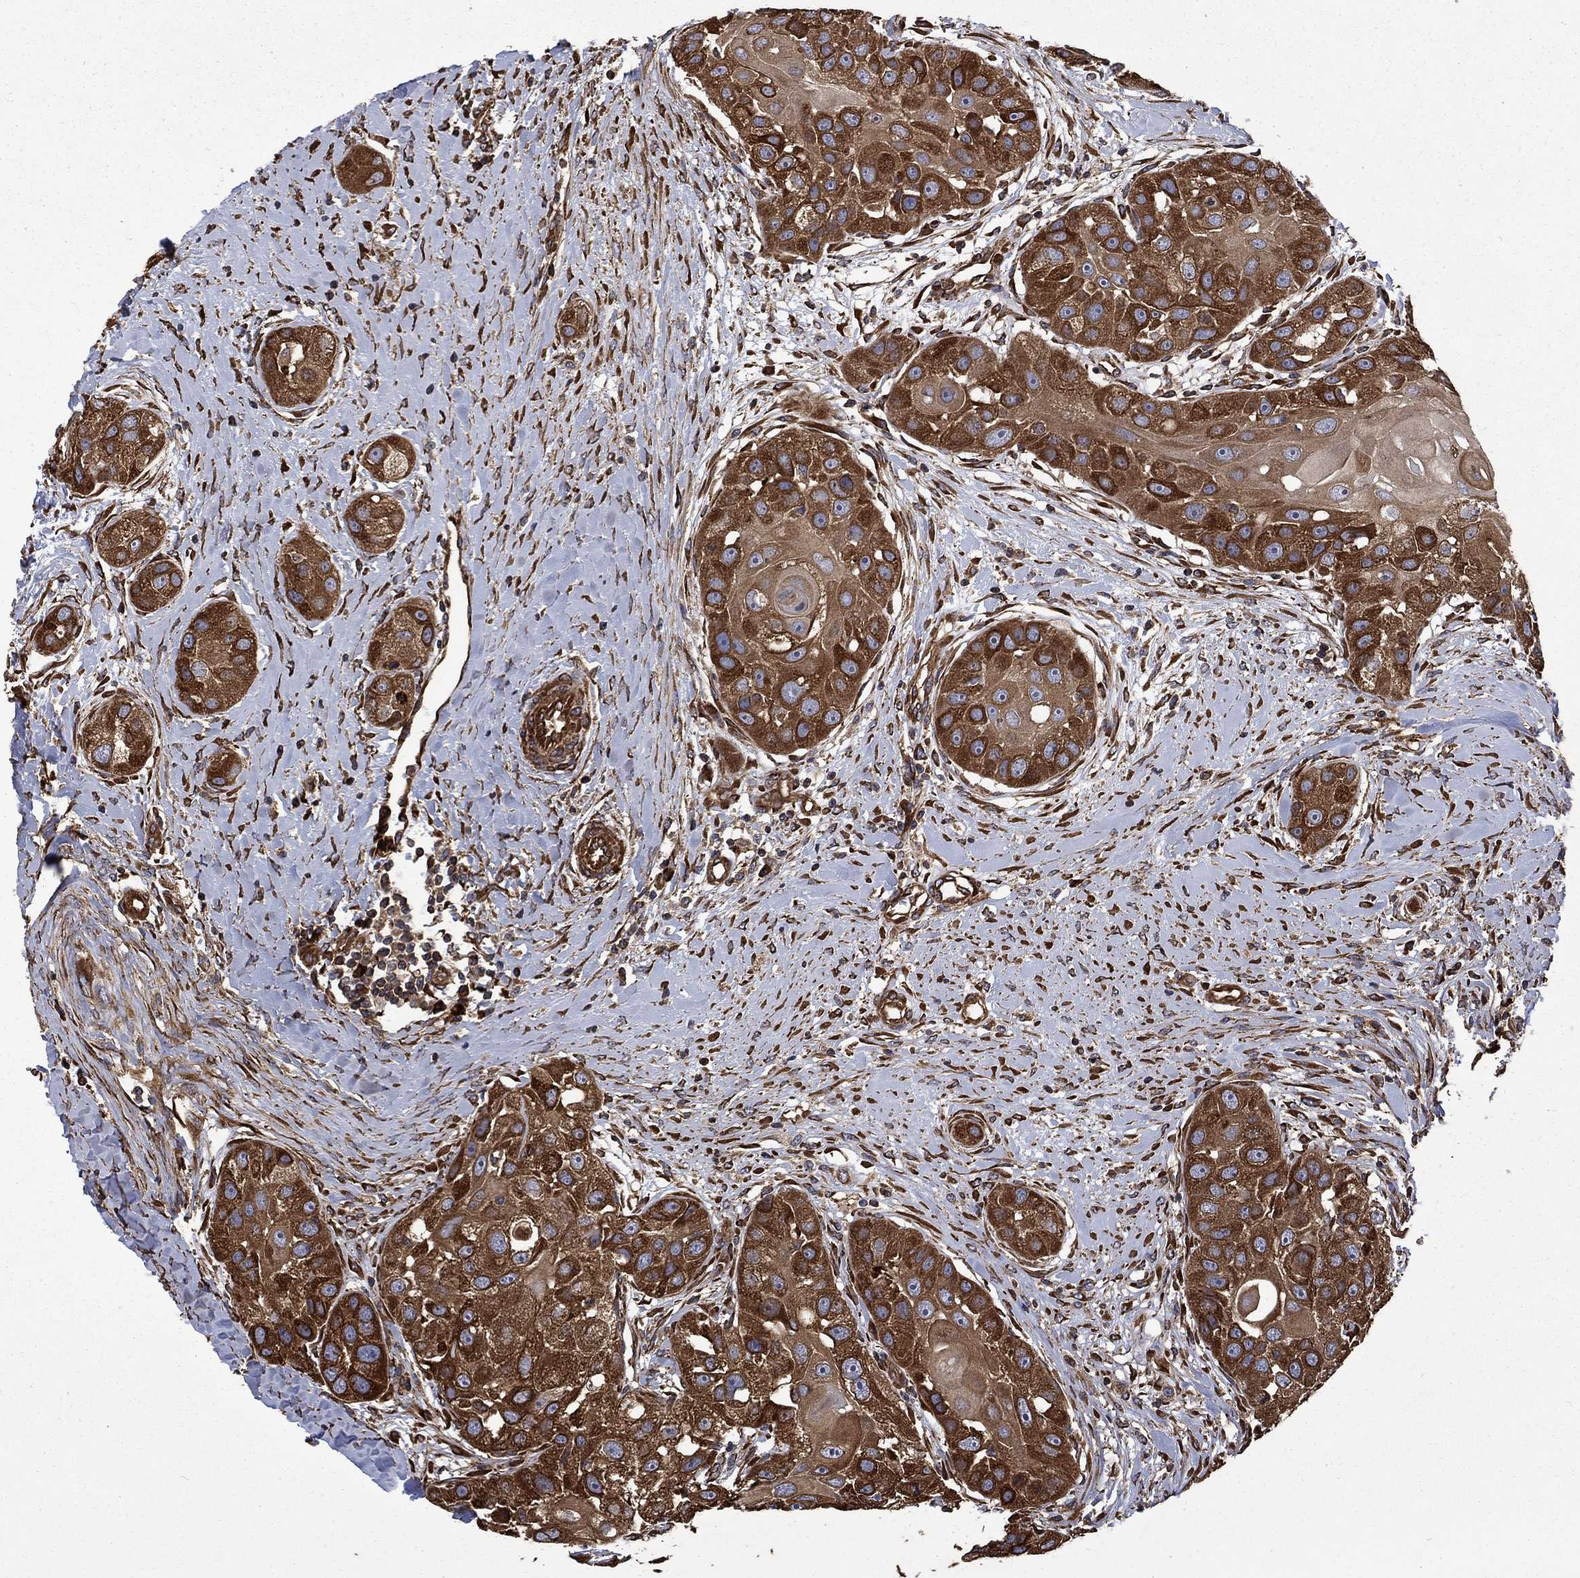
{"staining": {"intensity": "strong", "quantity": ">75%", "location": "cytoplasmic/membranous"}, "tissue": "head and neck cancer", "cell_type": "Tumor cells", "image_type": "cancer", "snomed": [{"axis": "morphology", "description": "Normal tissue, NOS"}, {"axis": "morphology", "description": "Squamous cell carcinoma, NOS"}, {"axis": "topography", "description": "Skeletal muscle"}, {"axis": "topography", "description": "Head-Neck"}], "caption": "Protein analysis of head and neck cancer (squamous cell carcinoma) tissue demonstrates strong cytoplasmic/membranous expression in about >75% of tumor cells.", "gene": "CUTC", "patient": {"sex": "male", "age": 51}}